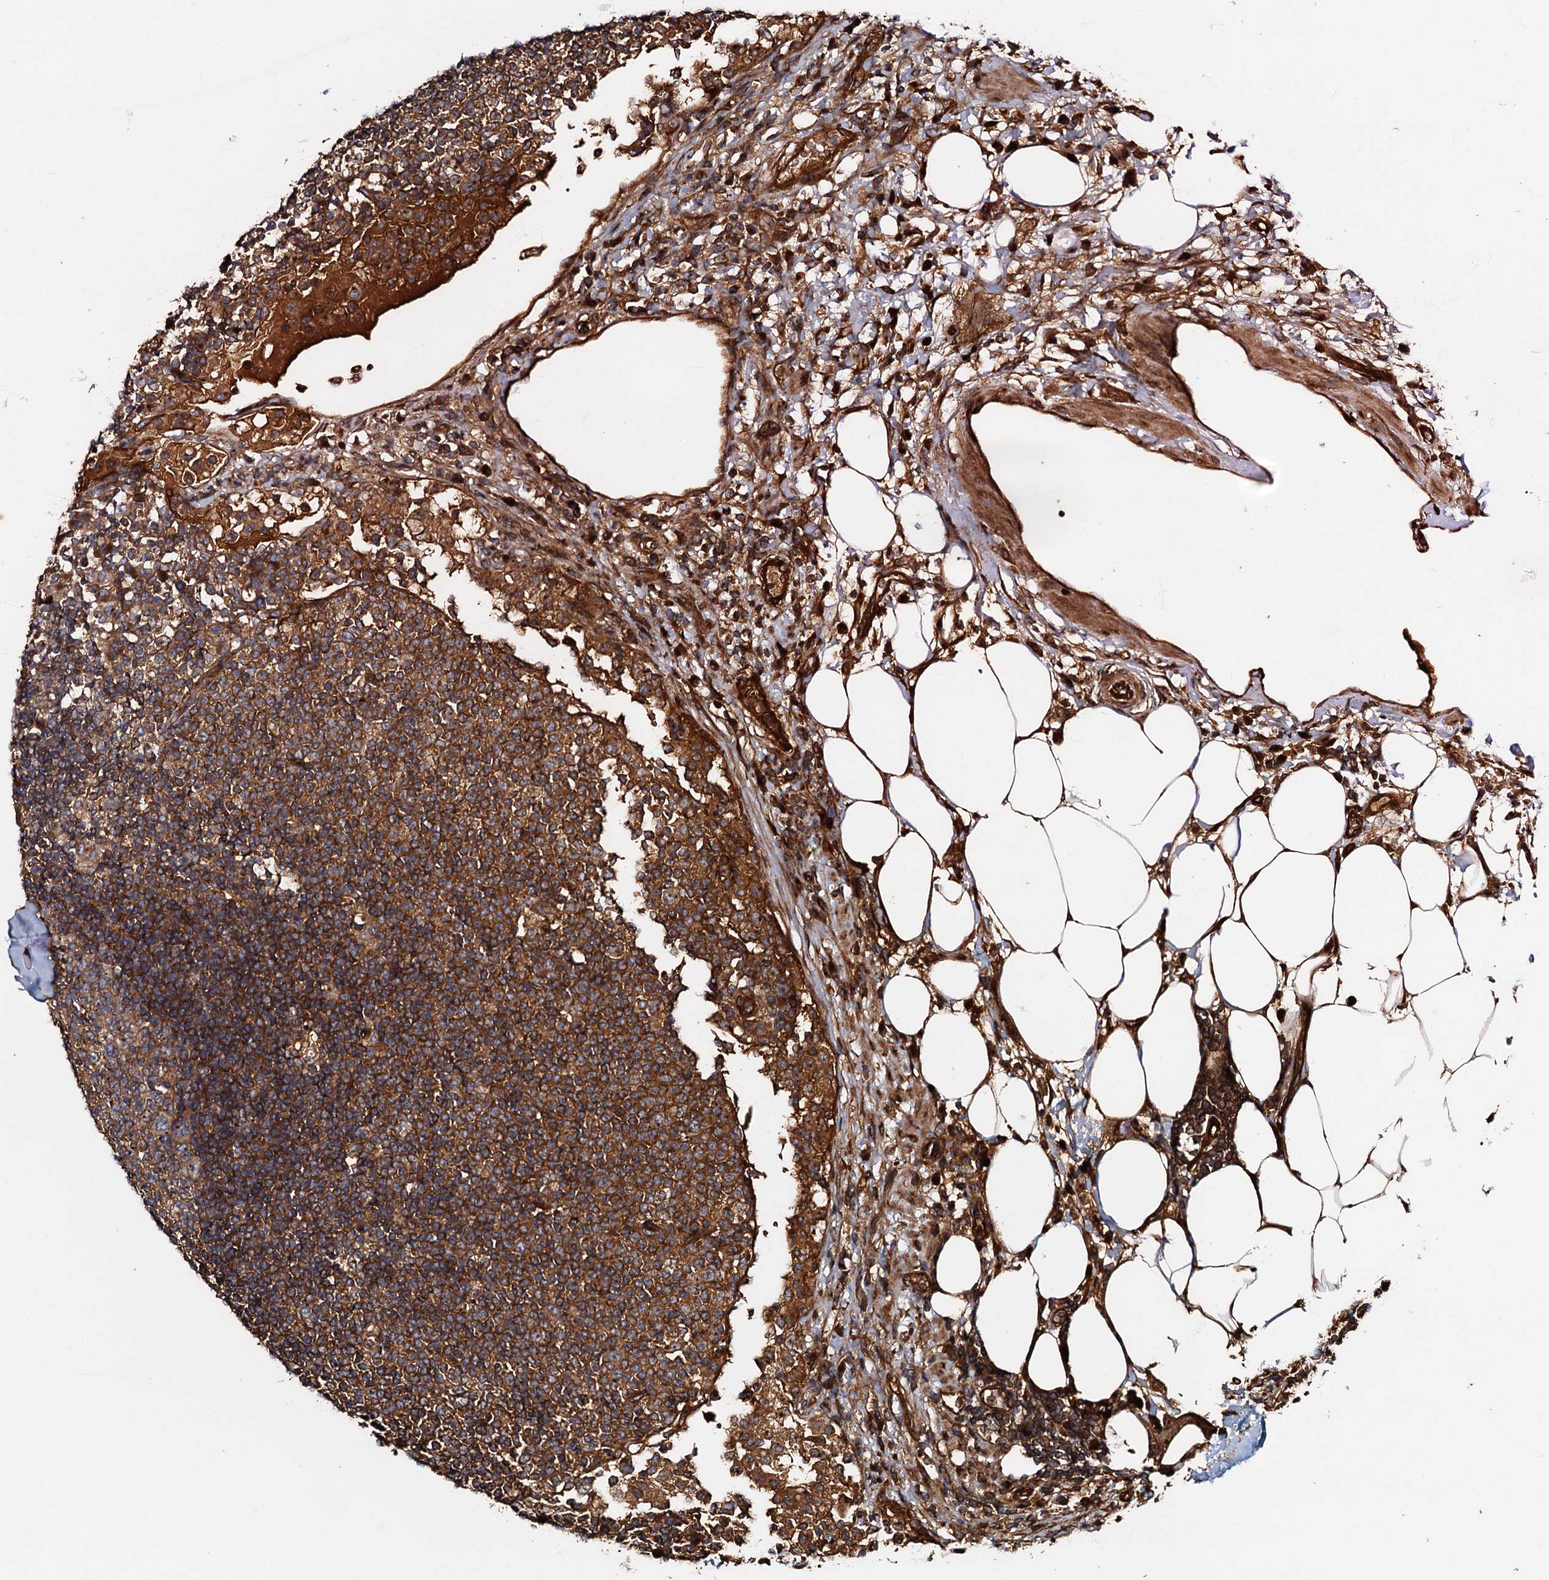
{"staining": {"intensity": "moderate", "quantity": ">75%", "location": "cytoplasmic/membranous"}, "tissue": "lymph node", "cell_type": "Germinal center cells", "image_type": "normal", "snomed": [{"axis": "morphology", "description": "Normal tissue, NOS"}, {"axis": "topography", "description": "Lymph node"}], "caption": "Protein expression analysis of normal lymph node displays moderate cytoplasmic/membranous staining in approximately >75% of germinal center cells. (DAB (3,3'-diaminobenzidine) IHC, brown staining for protein, blue staining for nuclei).", "gene": "BLOC1S6", "patient": {"sex": "female", "age": 53}}